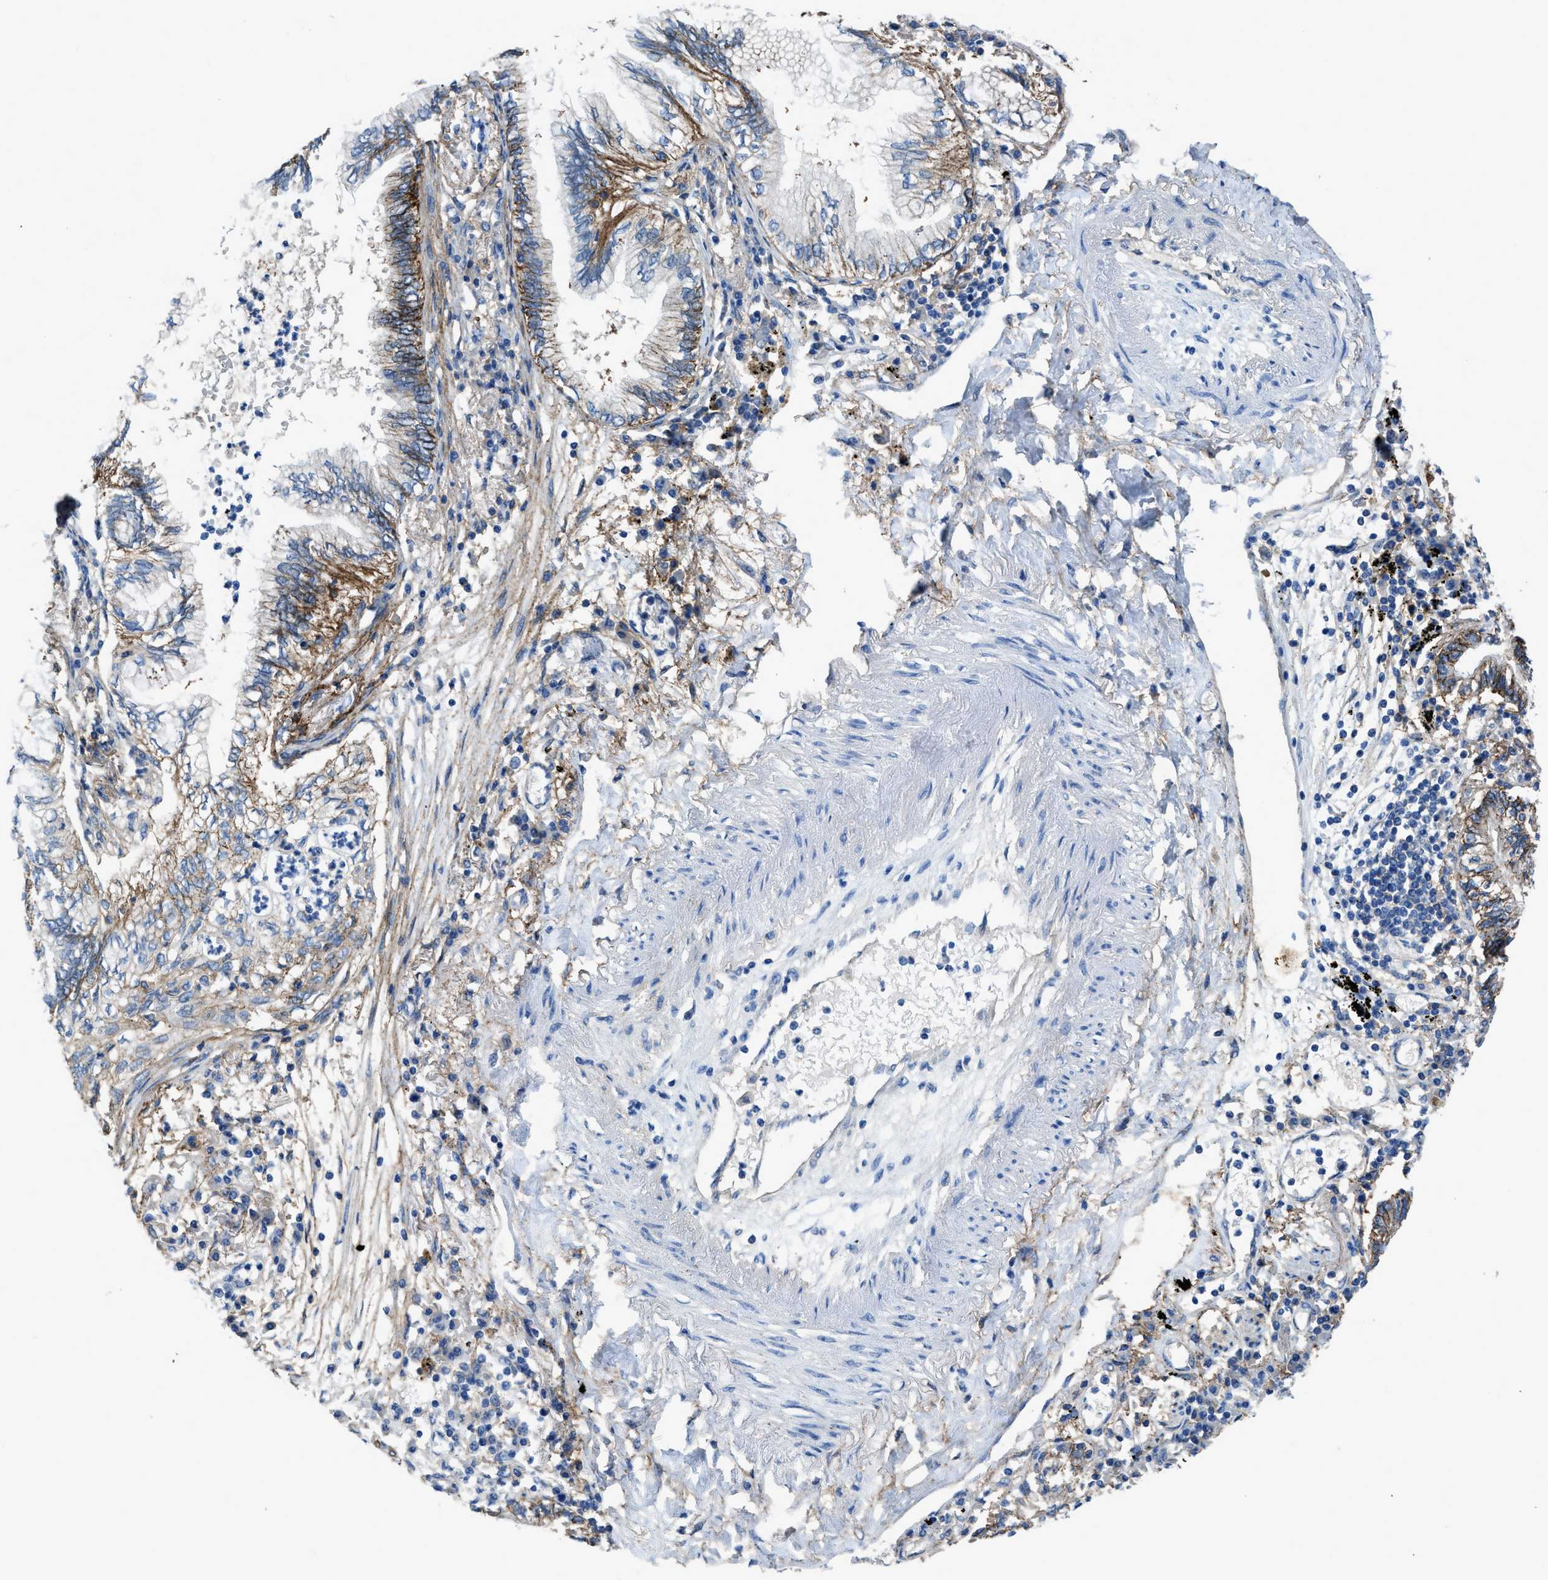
{"staining": {"intensity": "moderate", "quantity": "25%-75%", "location": "cytoplasmic/membranous"}, "tissue": "lung cancer", "cell_type": "Tumor cells", "image_type": "cancer", "snomed": [{"axis": "morphology", "description": "Normal tissue, NOS"}, {"axis": "morphology", "description": "Adenocarcinoma, NOS"}, {"axis": "topography", "description": "Bronchus"}, {"axis": "topography", "description": "Lung"}], "caption": "IHC staining of adenocarcinoma (lung), which displays medium levels of moderate cytoplasmic/membranous expression in about 25%-75% of tumor cells indicating moderate cytoplasmic/membranous protein expression. The staining was performed using DAB (brown) for protein detection and nuclei were counterstained in hematoxylin (blue).", "gene": "PTGFRN", "patient": {"sex": "female", "age": 70}}